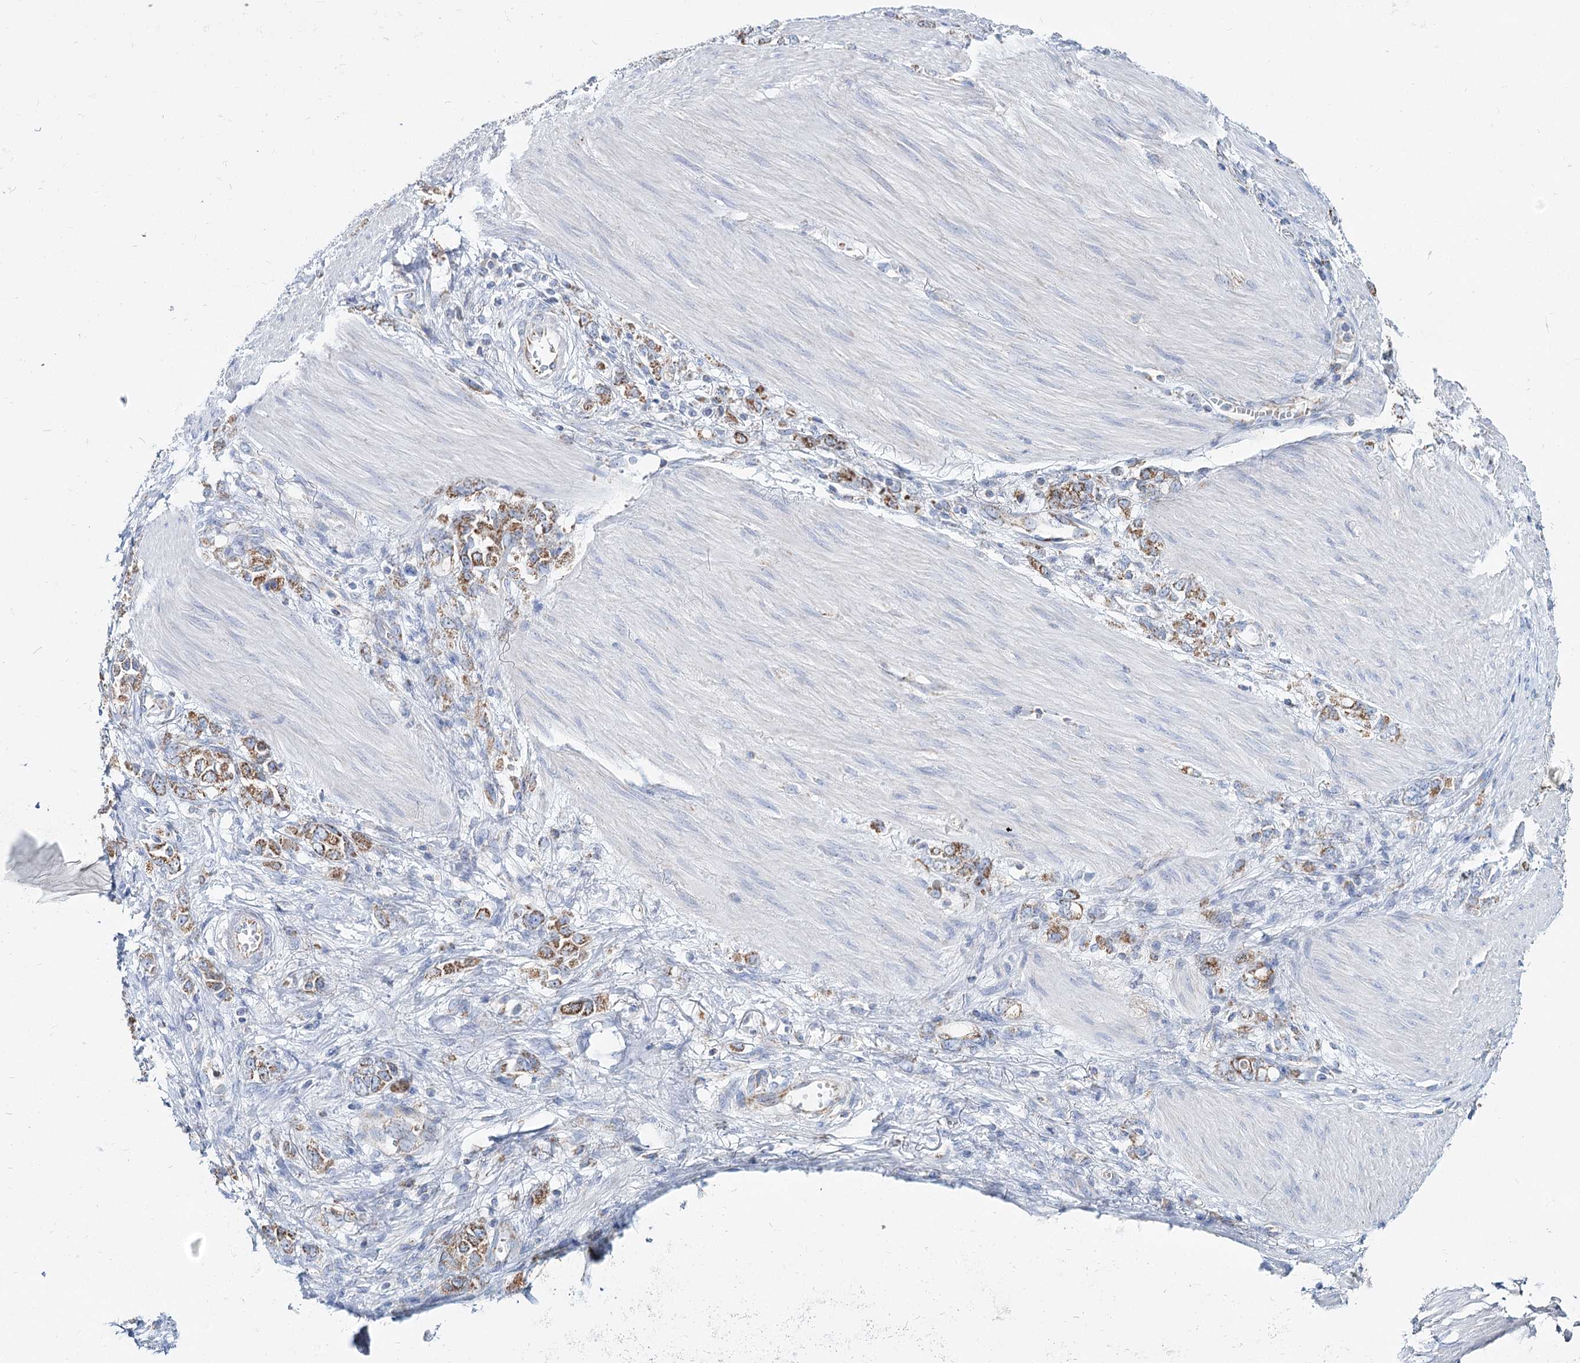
{"staining": {"intensity": "moderate", "quantity": "25%-75%", "location": "cytoplasmic/membranous"}, "tissue": "stomach cancer", "cell_type": "Tumor cells", "image_type": "cancer", "snomed": [{"axis": "morphology", "description": "Adenocarcinoma, NOS"}, {"axis": "topography", "description": "Stomach"}], "caption": "Stomach cancer tissue displays moderate cytoplasmic/membranous expression in about 25%-75% of tumor cells", "gene": "MCCC2", "patient": {"sex": "female", "age": 76}}